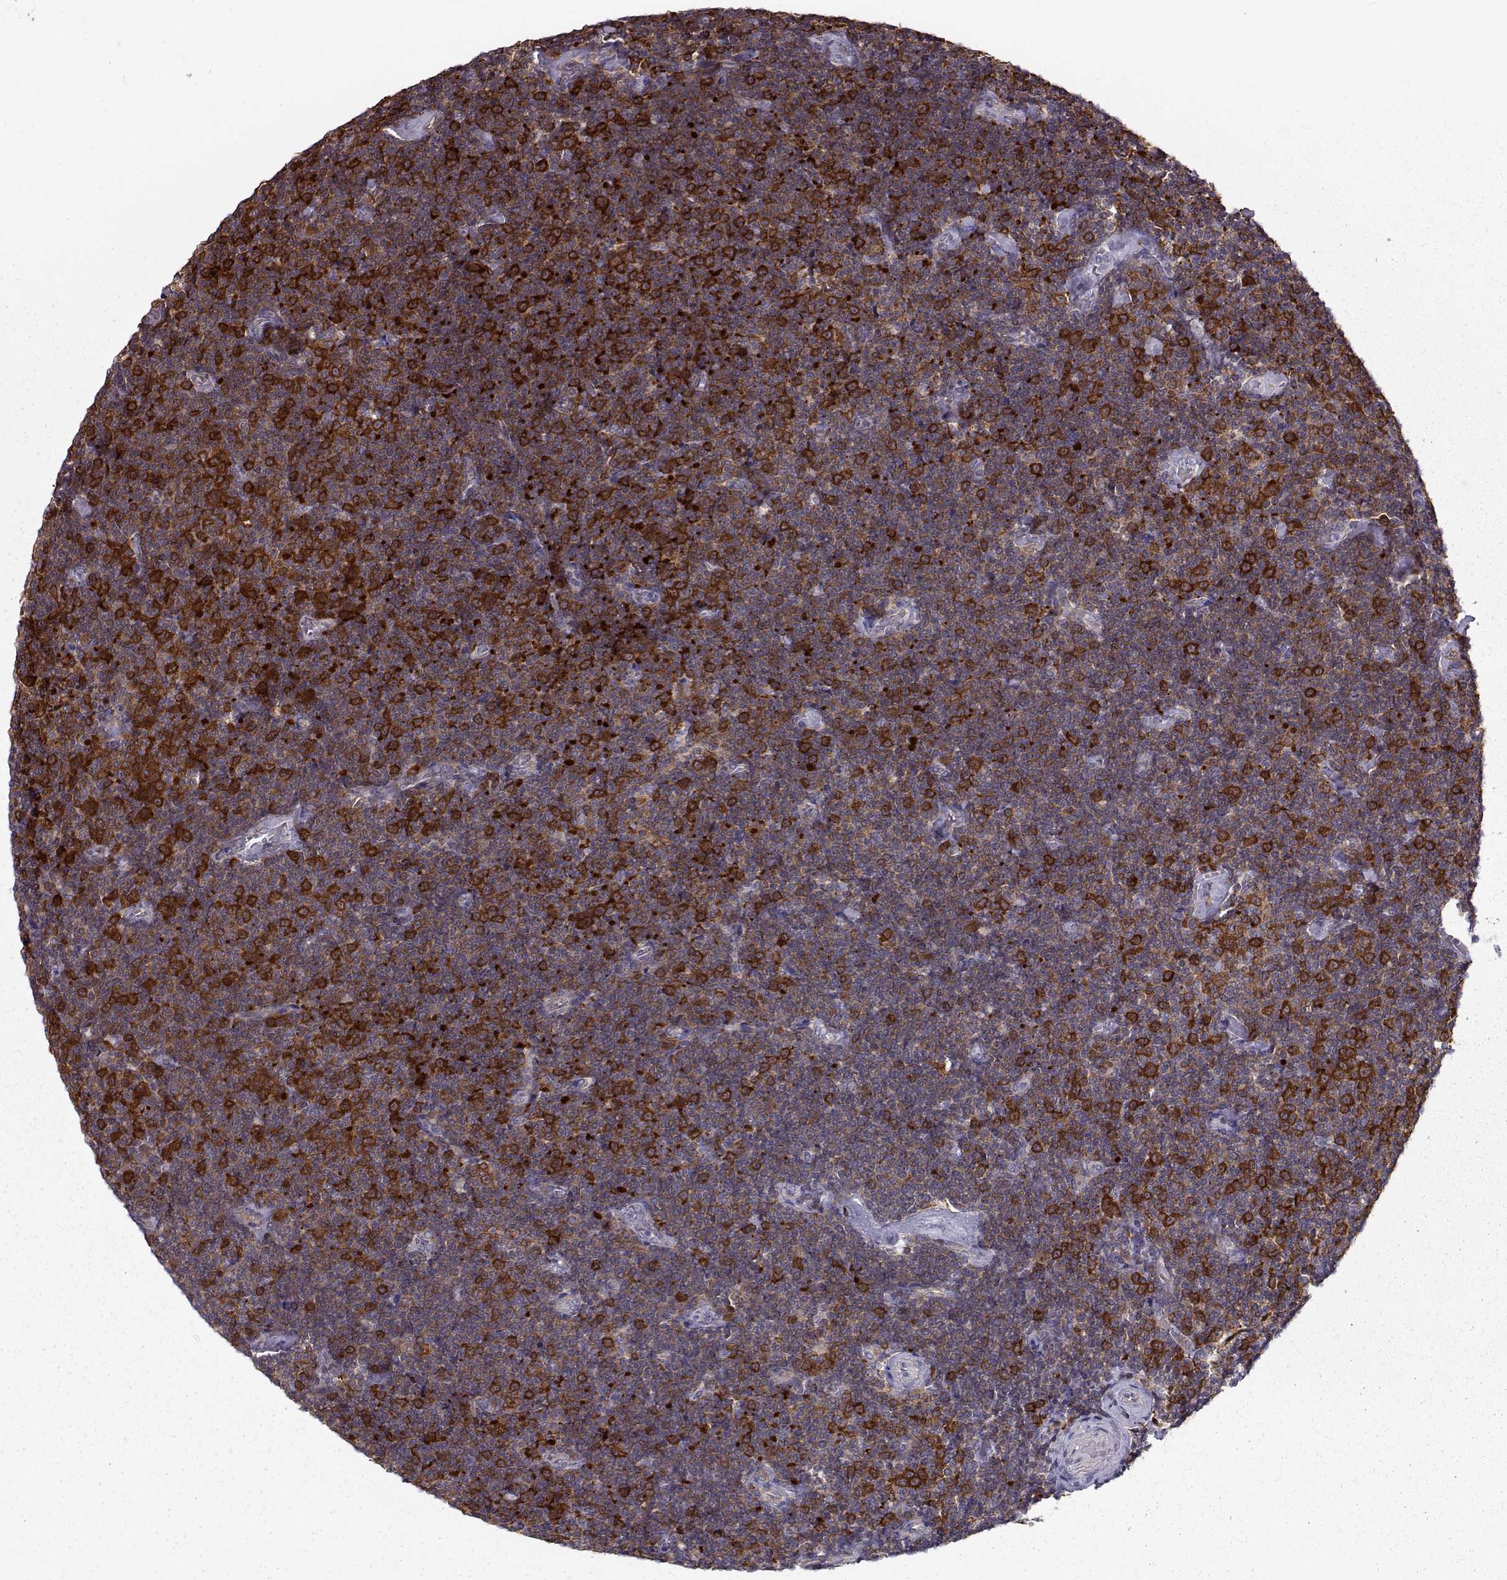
{"staining": {"intensity": "moderate", "quantity": ">75%", "location": "cytoplasmic/membranous"}, "tissue": "lymphoma", "cell_type": "Tumor cells", "image_type": "cancer", "snomed": [{"axis": "morphology", "description": "Malignant lymphoma, non-Hodgkin's type, Low grade"}, {"axis": "topography", "description": "Lymph node"}], "caption": "This micrograph reveals lymphoma stained with immunohistochemistry (IHC) to label a protein in brown. The cytoplasmic/membranous of tumor cells show moderate positivity for the protein. Nuclei are counter-stained blue.", "gene": "RANBP1", "patient": {"sex": "male", "age": 81}}